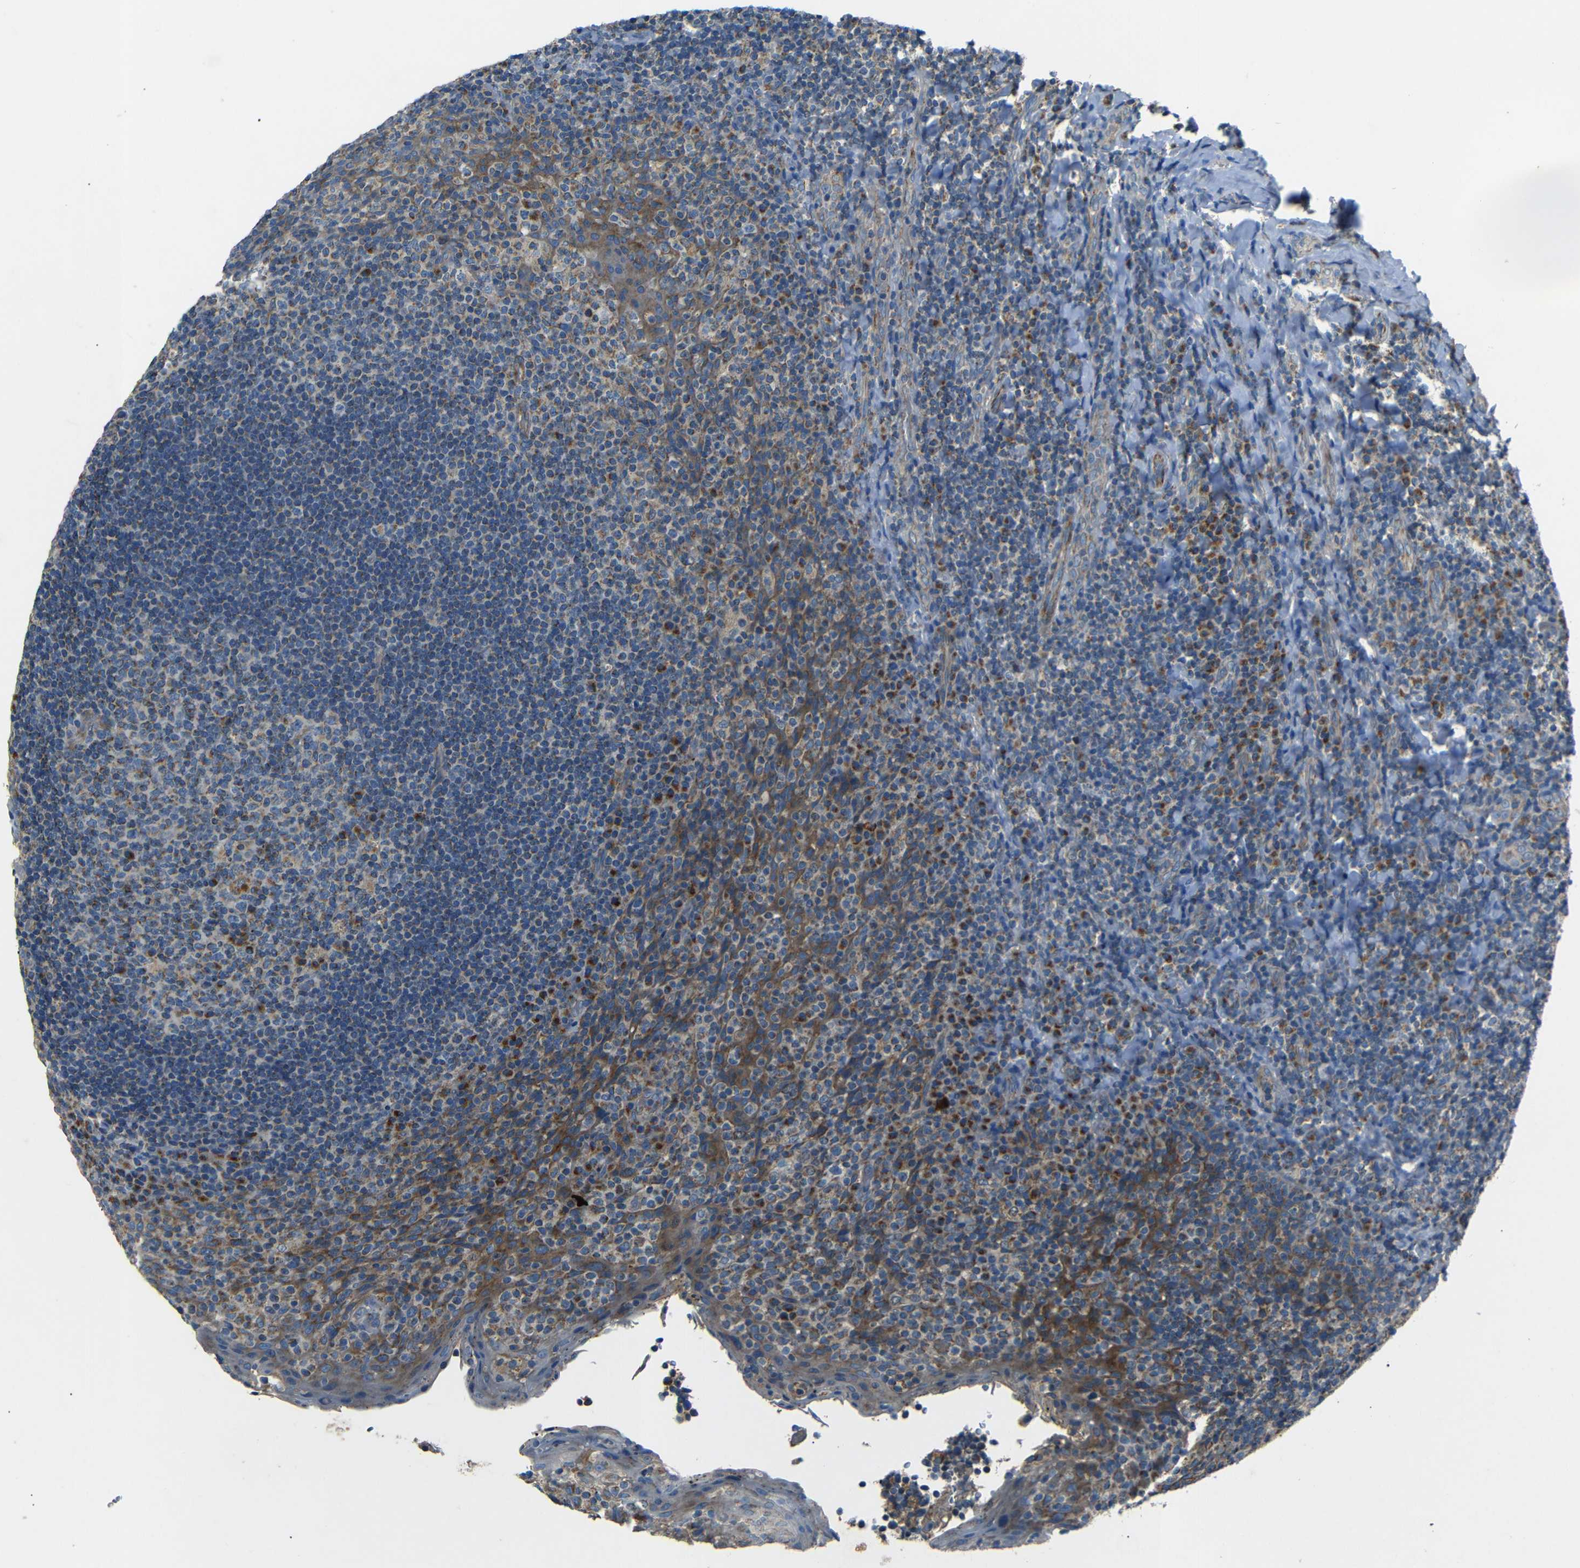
{"staining": {"intensity": "moderate", "quantity": "<25%", "location": "cytoplasmic/membranous"}, "tissue": "tonsil", "cell_type": "Germinal center cells", "image_type": "normal", "snomed": [{"axis": "morphology", "description": "Normal tissue, NOS"}, {"axis": "topography", "description": "Tonsil"}], "caption": "A brown stain shows moderate cytoplasmic/membranous staining of a protein in germinal center cells of normal human tonsil.", "gene": "NETO2", "patient": {"sex": "male", "age": 17}}